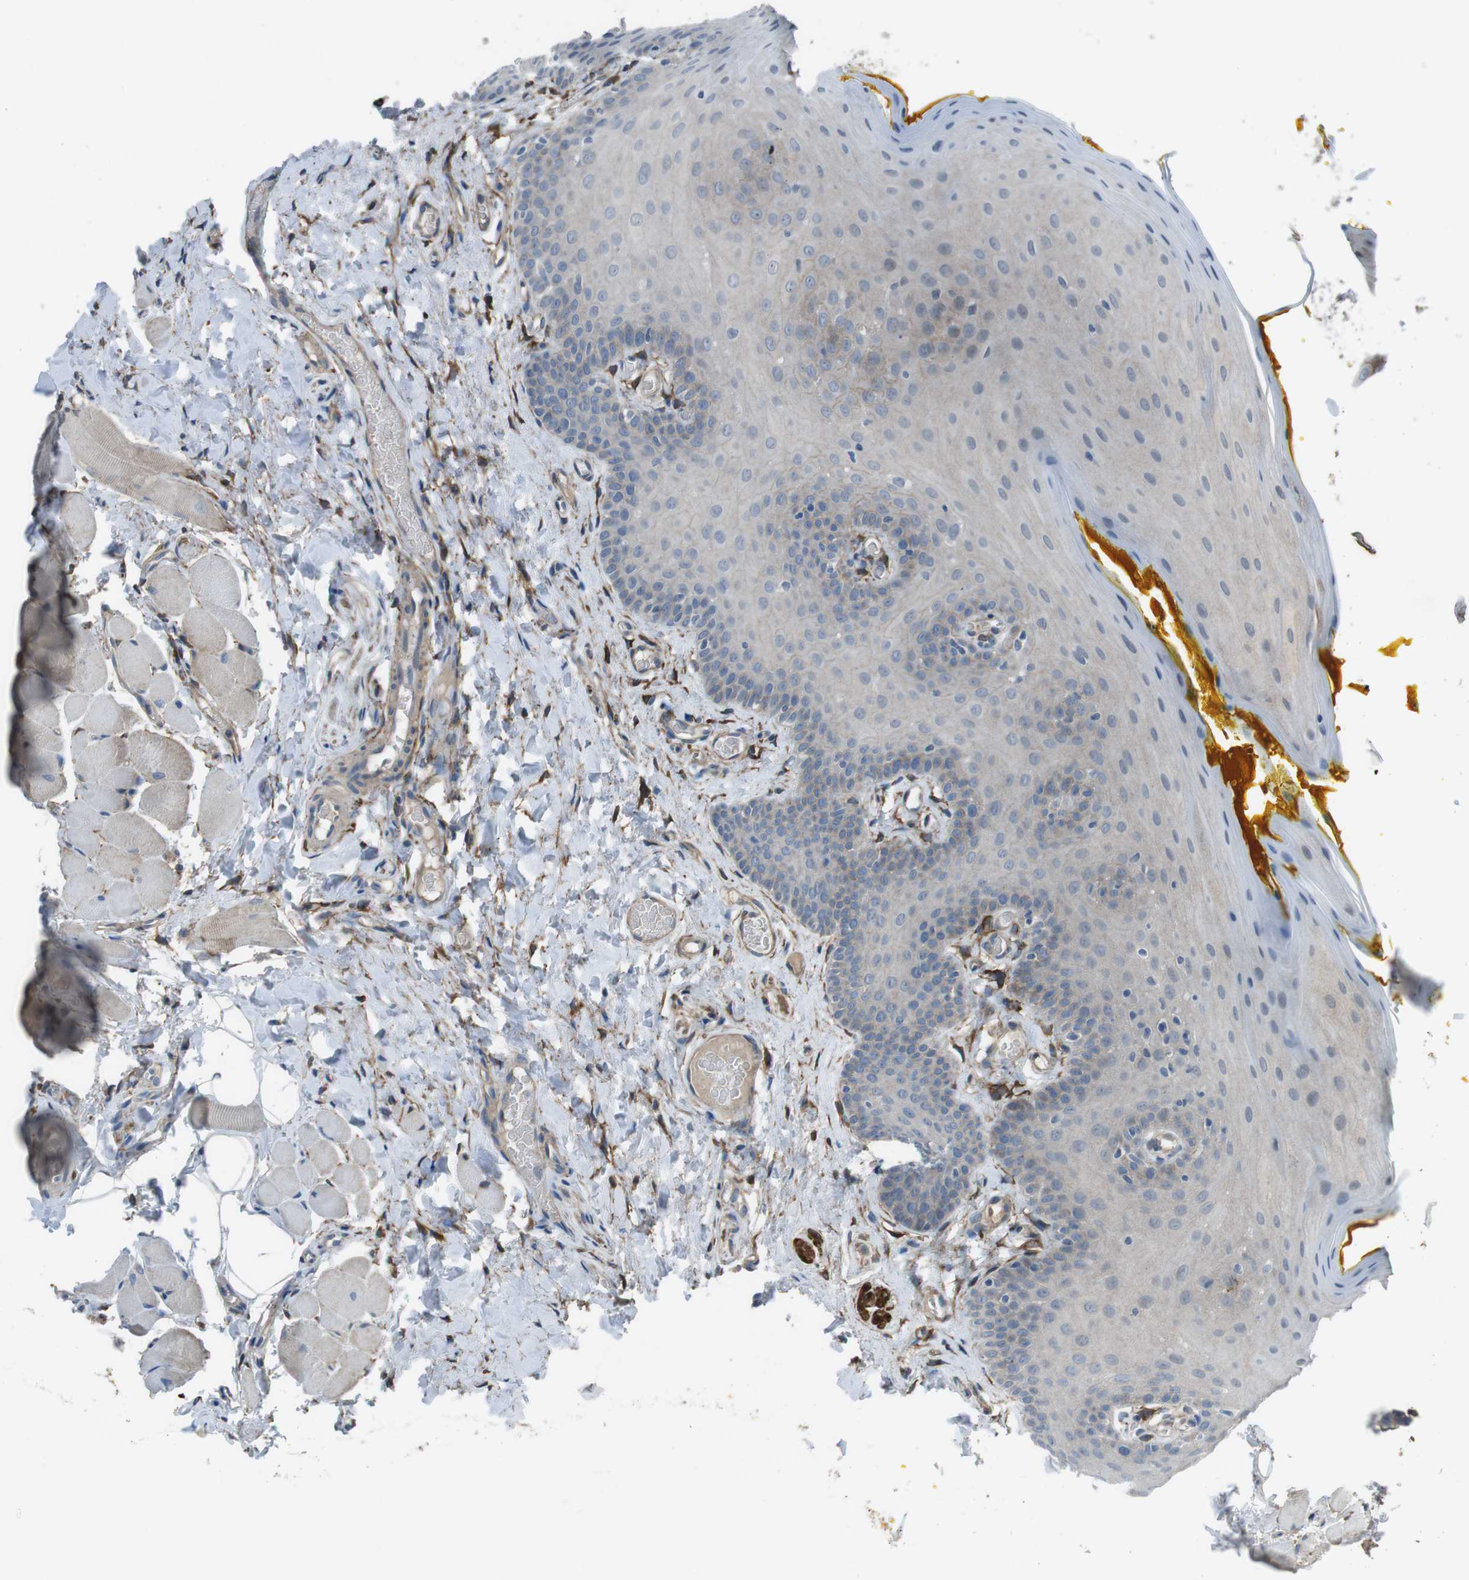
{"staining": {"intensity": "negative", "quantity": "none", "location": "none"}, "tissue": "oral mucosa", "cell_type": "Squamous epithelial cells", "image_type": "normal", "snomed": [{"axis": "morphology", "description": "Normal tissue, NOS"}, {"axis": "topography", "description": "Oral tissue"}], "caption": "The immunohistochemistry (IHC) histopathology image has no significant staining in squamous epithelial cells of oral mucosa. (Brightfield microscopy of DAB IHC at high magnification).", "gene": "ANK2", "patient": {"sex": "male", "age": 54}}